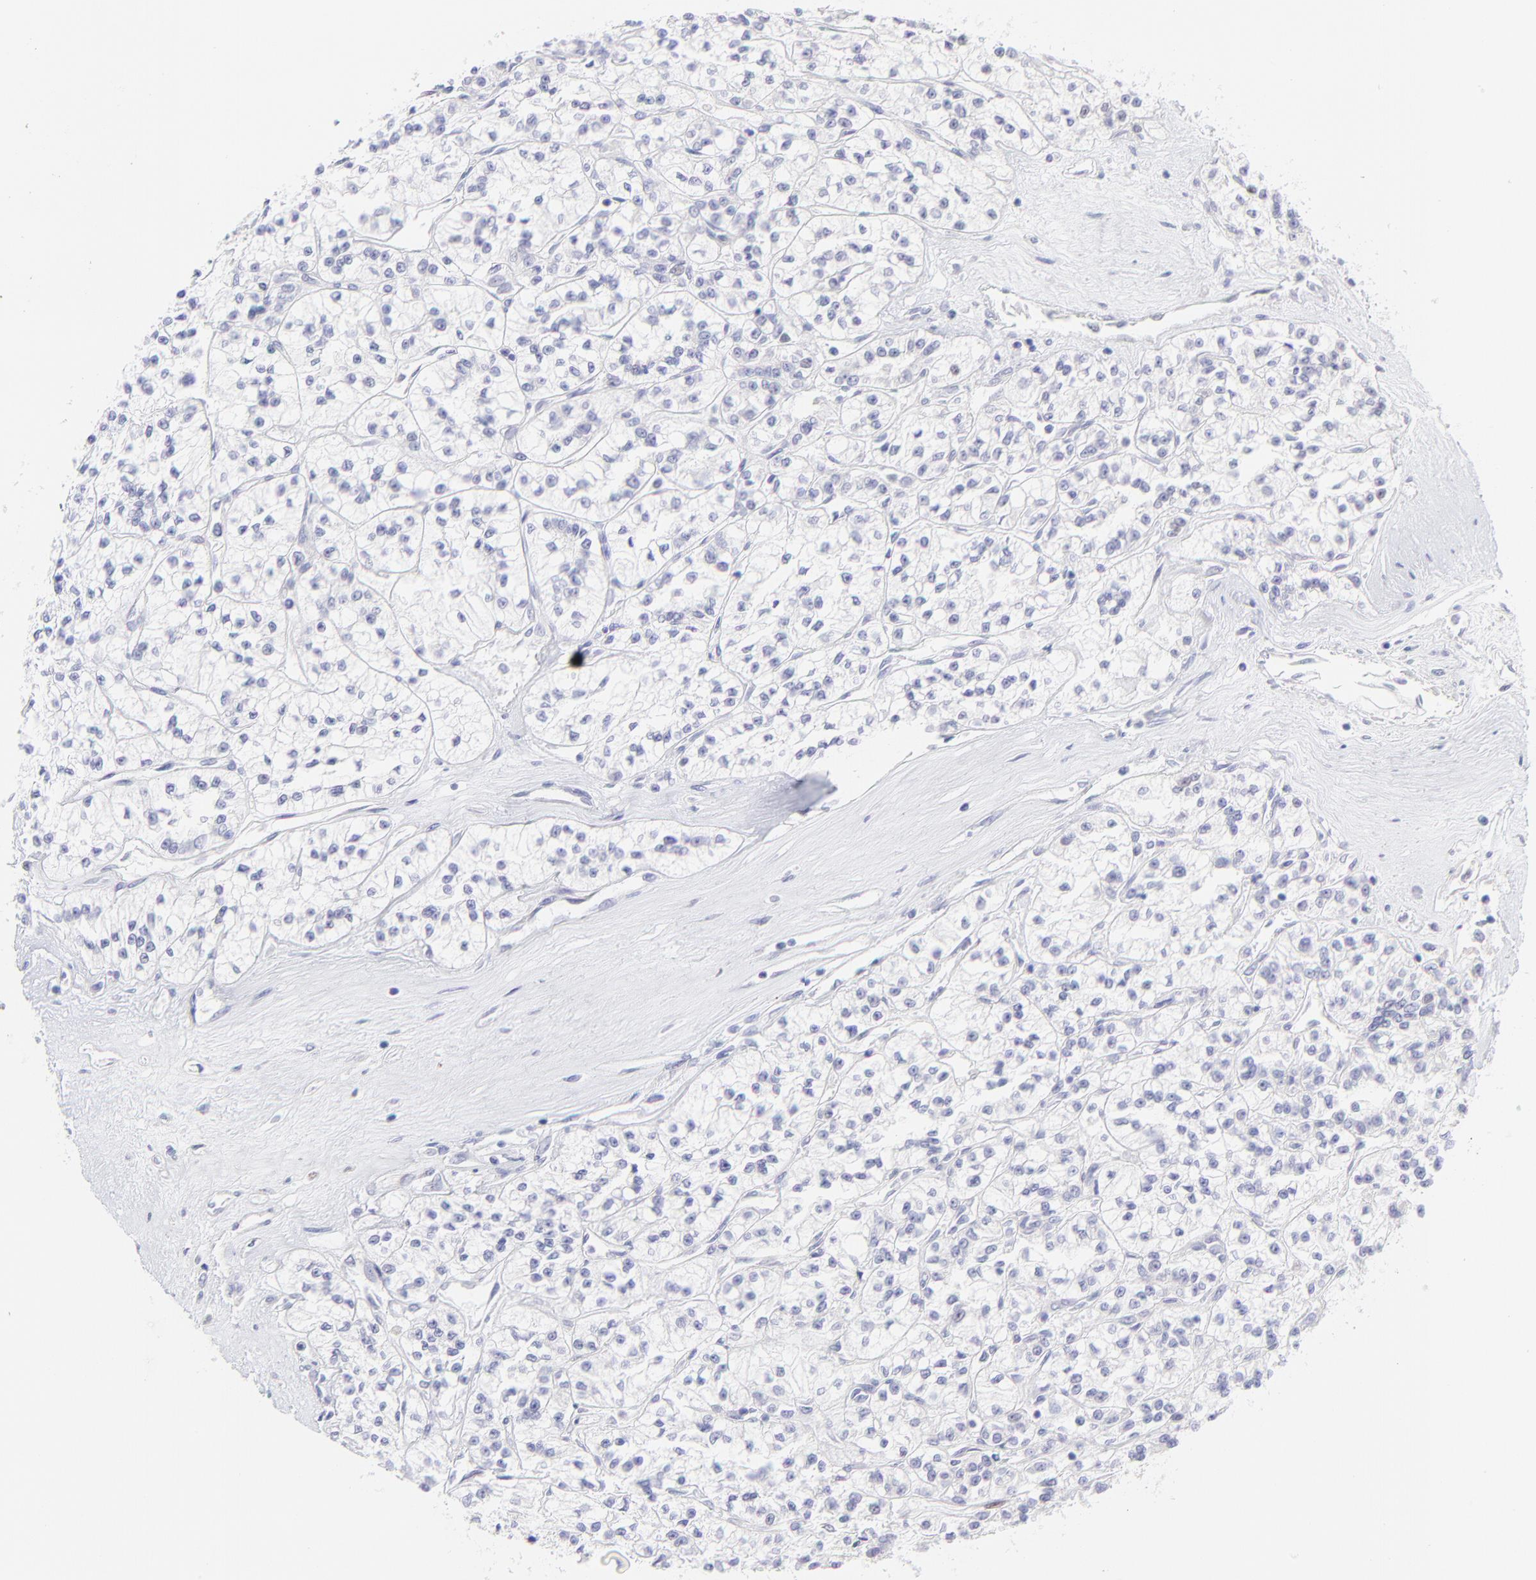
{"staining": {"intensity": "negative", "quantity": "none", "location": "none"}, "tissue": "renal cancer", "cell_type": "Tumor cells", "image_type": "cancer", "snomed": [{"axis": "morphology", "description": "Adenocarcinoma, NOS"}, {"axis": "topography", "description": "Kidney"}], "caption": "The immunohistochemistry (IHC) histopathology image has no significant staining in tumor cells of renal adenocarcinoma tissue.", "gene": "KLF4", "patient": {"sex": "female", "age": 76}}